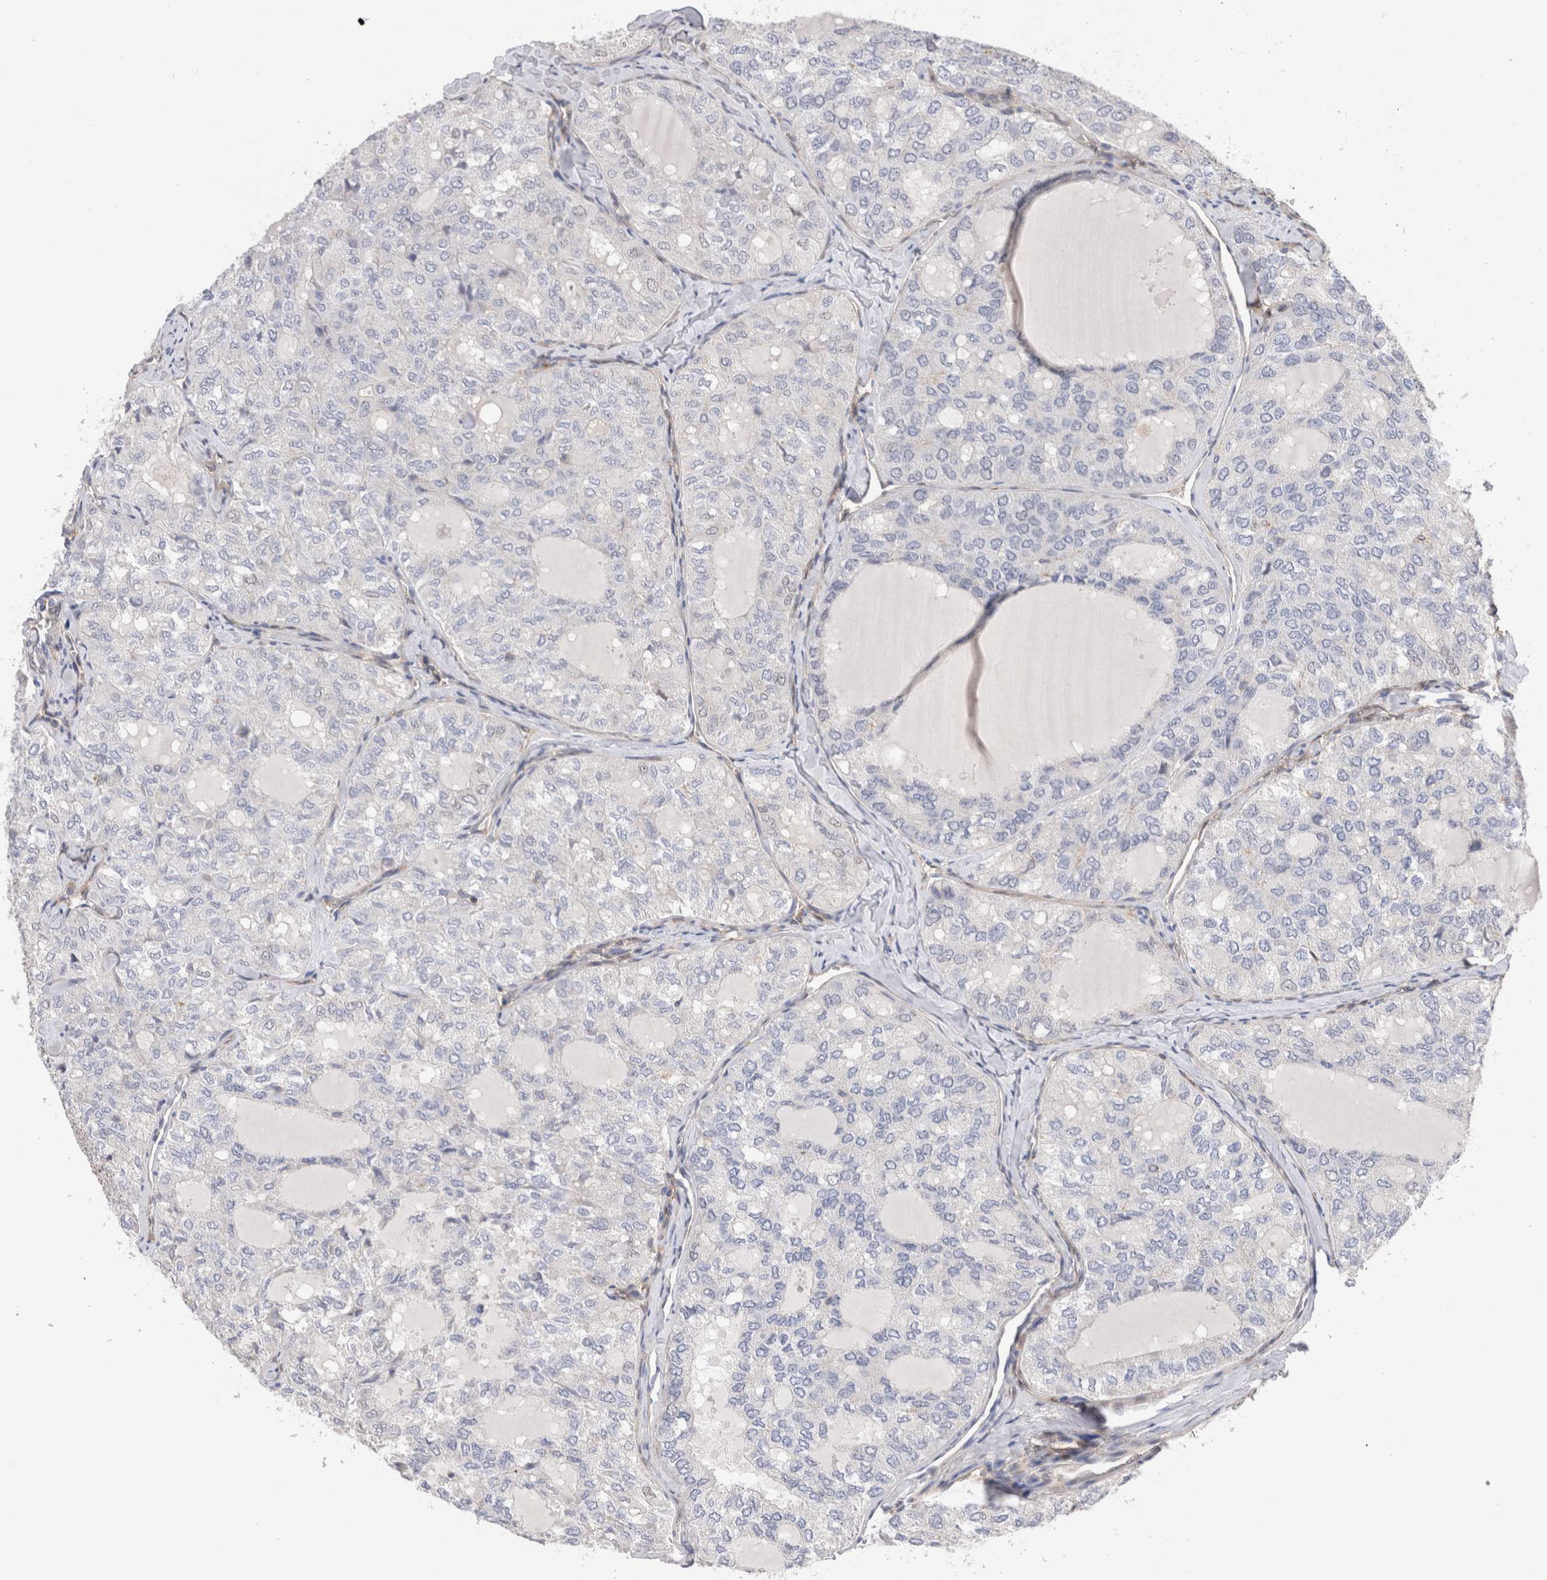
{"staining": {"intensity": "negative", "quantity": "none", "location": "none"}, "tissue": "thyroid cancer", "cell_type": "Tumor cells", "image_type": "cancer", "snomed": [{"axis": "morphology", "description": "Follicular adenoma carcinoma, NOS"}, {"axis": "topography", "description": "Thyroid gland"}], "caption": "Immunohistochemistry image of neoplastic tissue: thyroid cancer (follicular adenoma carcinoma) stained with DAB shows no significant protein positivity in tumor cells.", "gene": "BNIP2", "patient": {"sex": "male", "age": 75}}